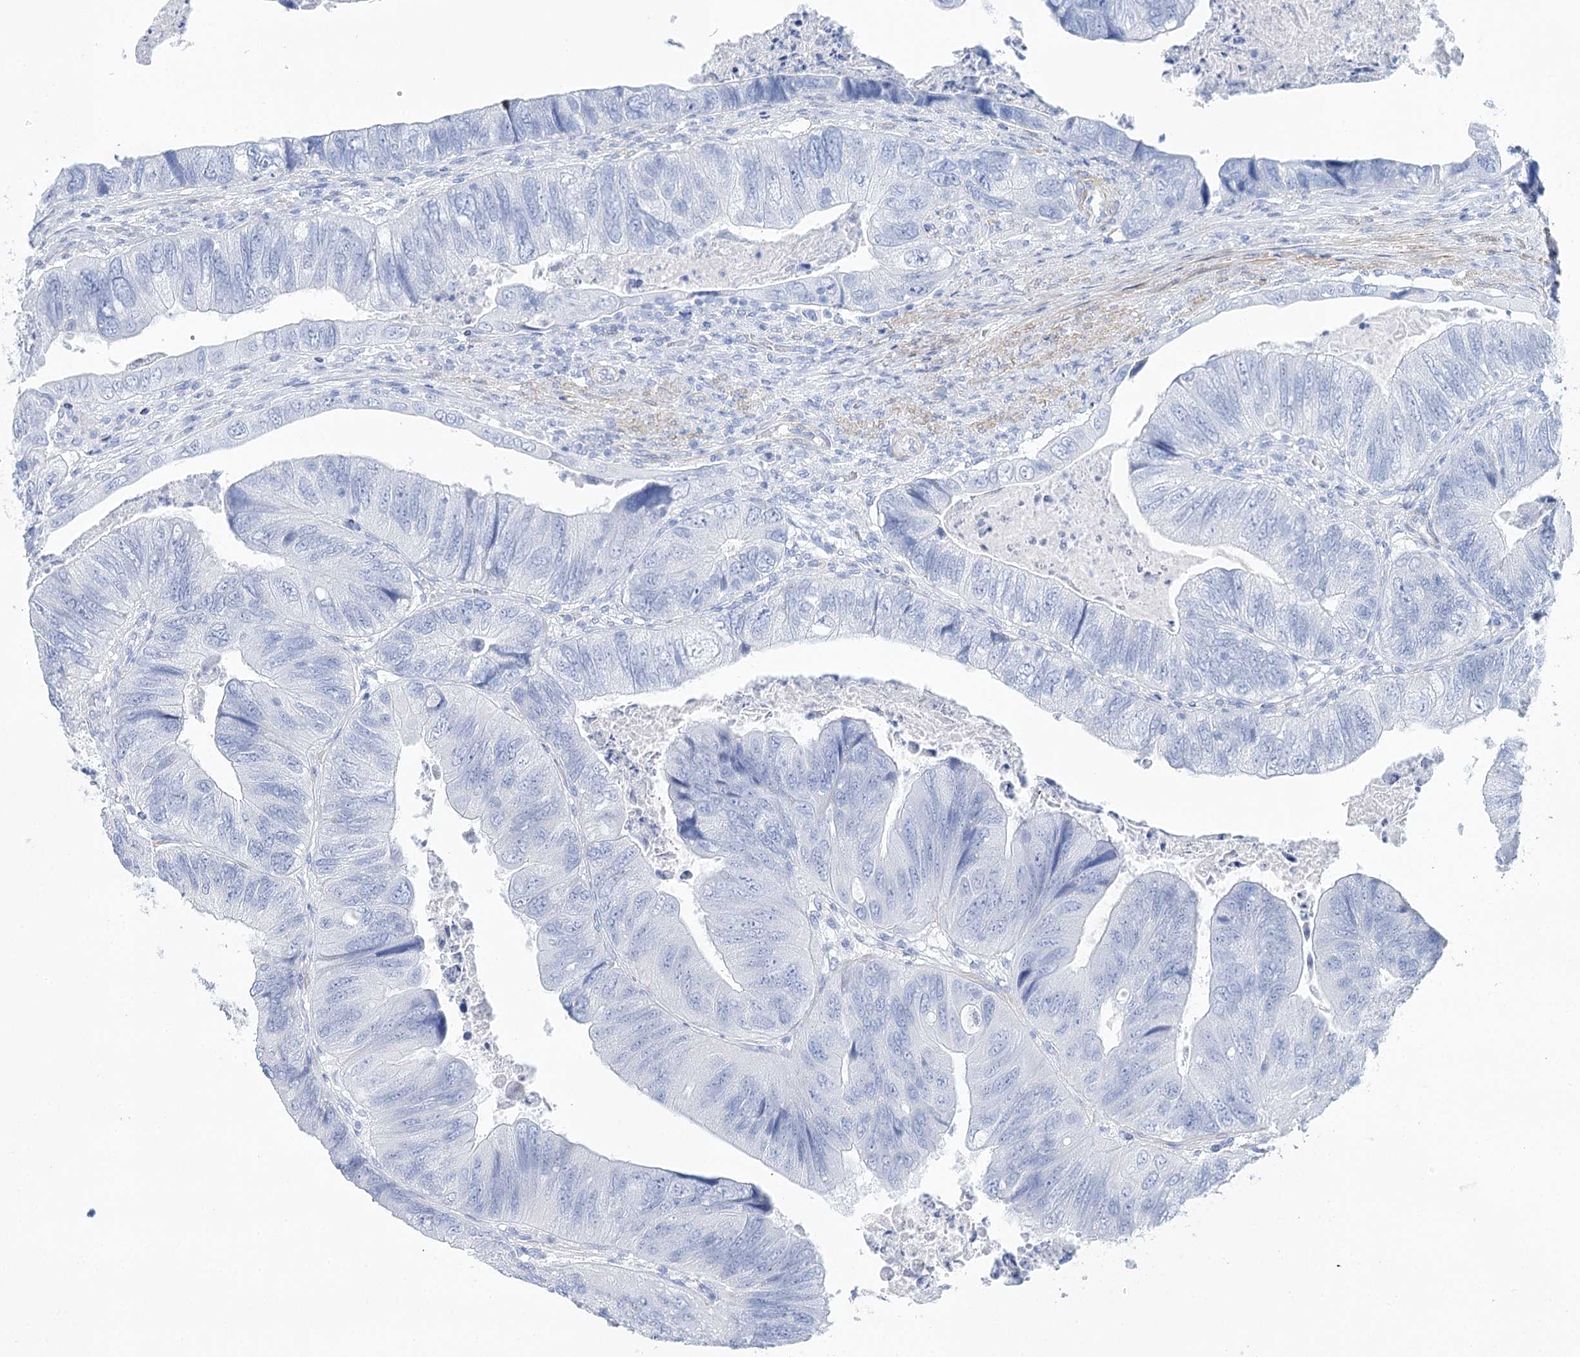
{"staining": {"intensity": "negative", "quantity": "none", "location": "none"}, "tissue": "colorectal cancer", "cell_type": "Tumor cells", "image_type": "cancer", "snomed": [{"axis": "morphology", "description": "Adenocarcinoma, NOS"}, {"axis": "topography", "description": "Rectum"}], "caption": "Protein analysis of adenocarcinoma (colorectal) reveals no significant staining in tumor cells.", "gene": "CSN3", "patient": {"sex": "male", "age": 63}}